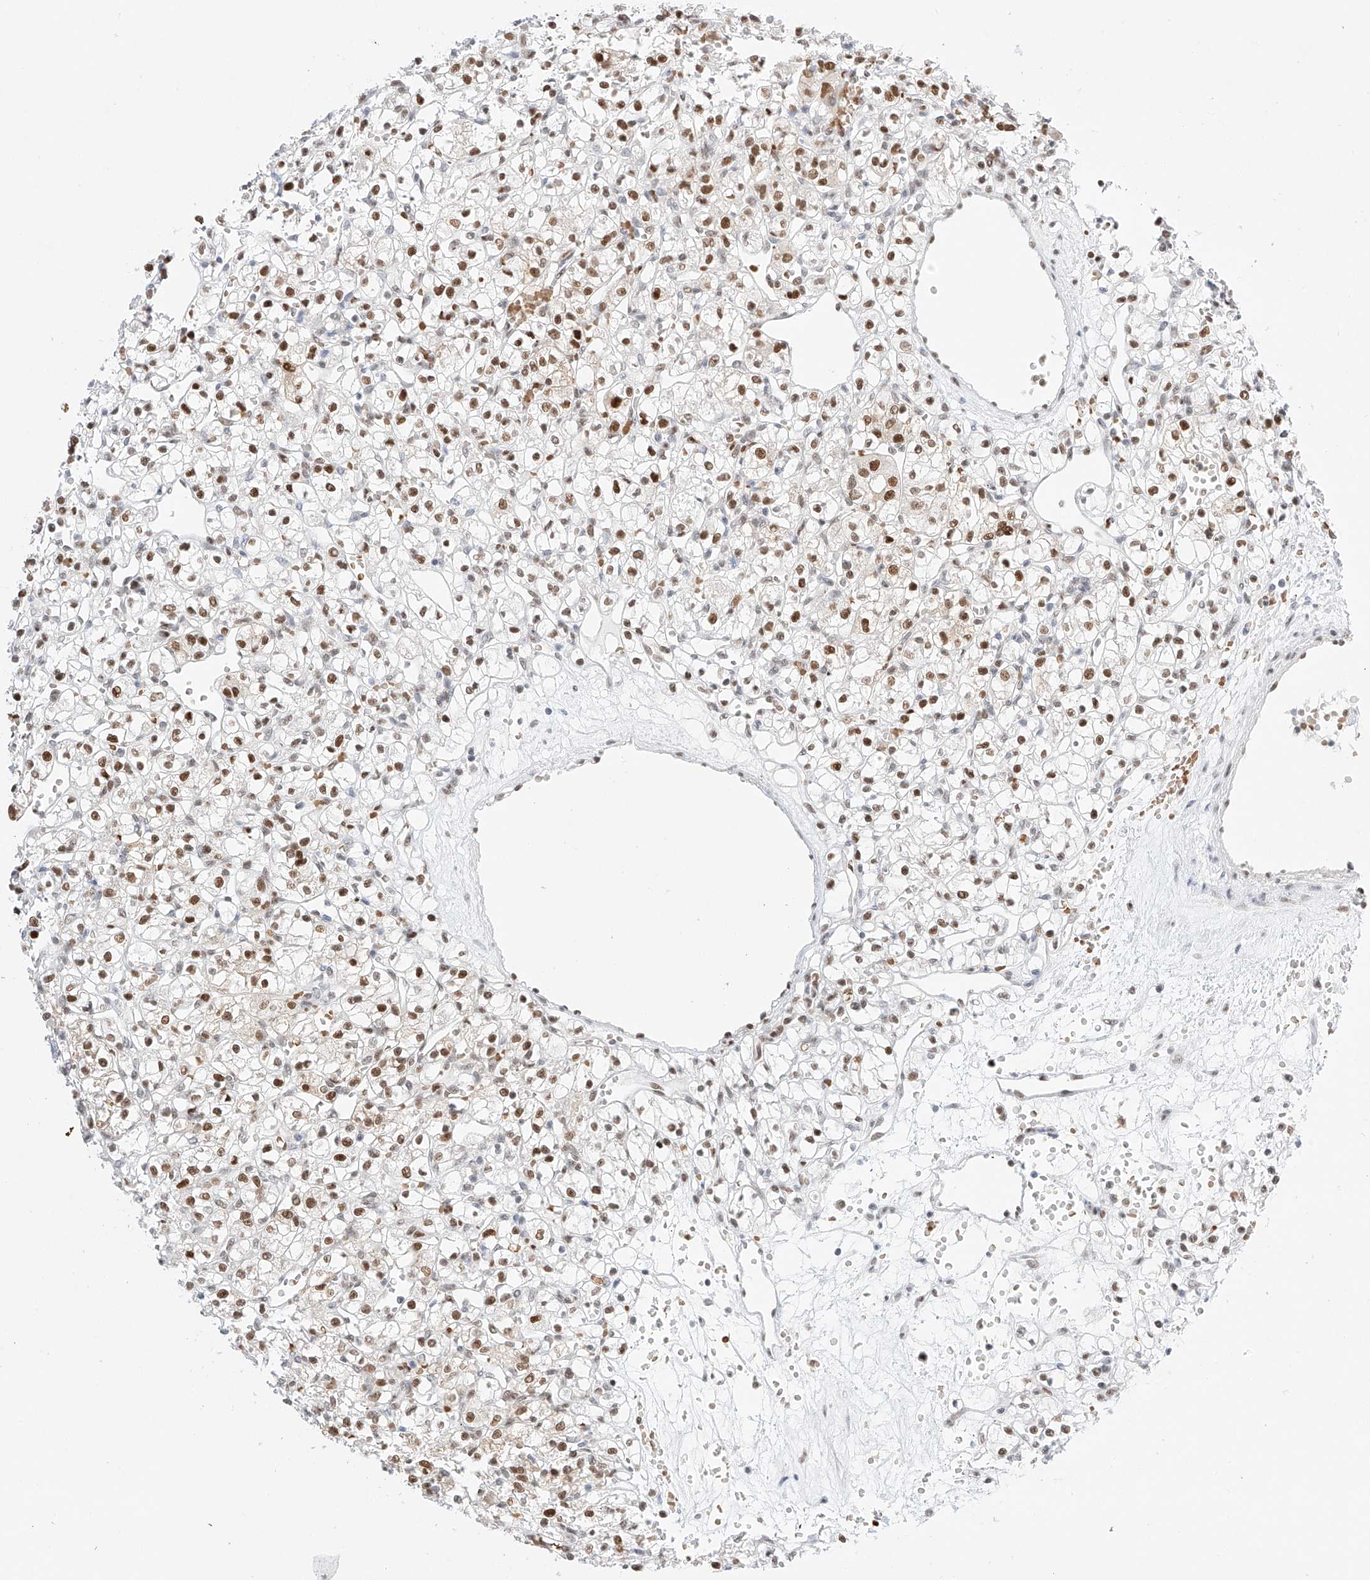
{"staining": {"intensity": "moderate", "quantity": ">75%", "location": "nuclear"}, "tissue": "renal cancer", "cell_type": "Tumor cells", "image_type": "cancer", "snomed": [{"axis": "morphology", "description": "Adenocarcinoma, NOS"}, {"axis": "topography", "description": "Kidney"}], "caption": "An immunohistochemistry (IHC) photomicrograph of tumor tissue is shown. Protein staining in brown shows moderate nuclear positivity in renal cancer within tumor cells.", "gene": "APIP", "patient": {"sex": "female", "age": 59}}